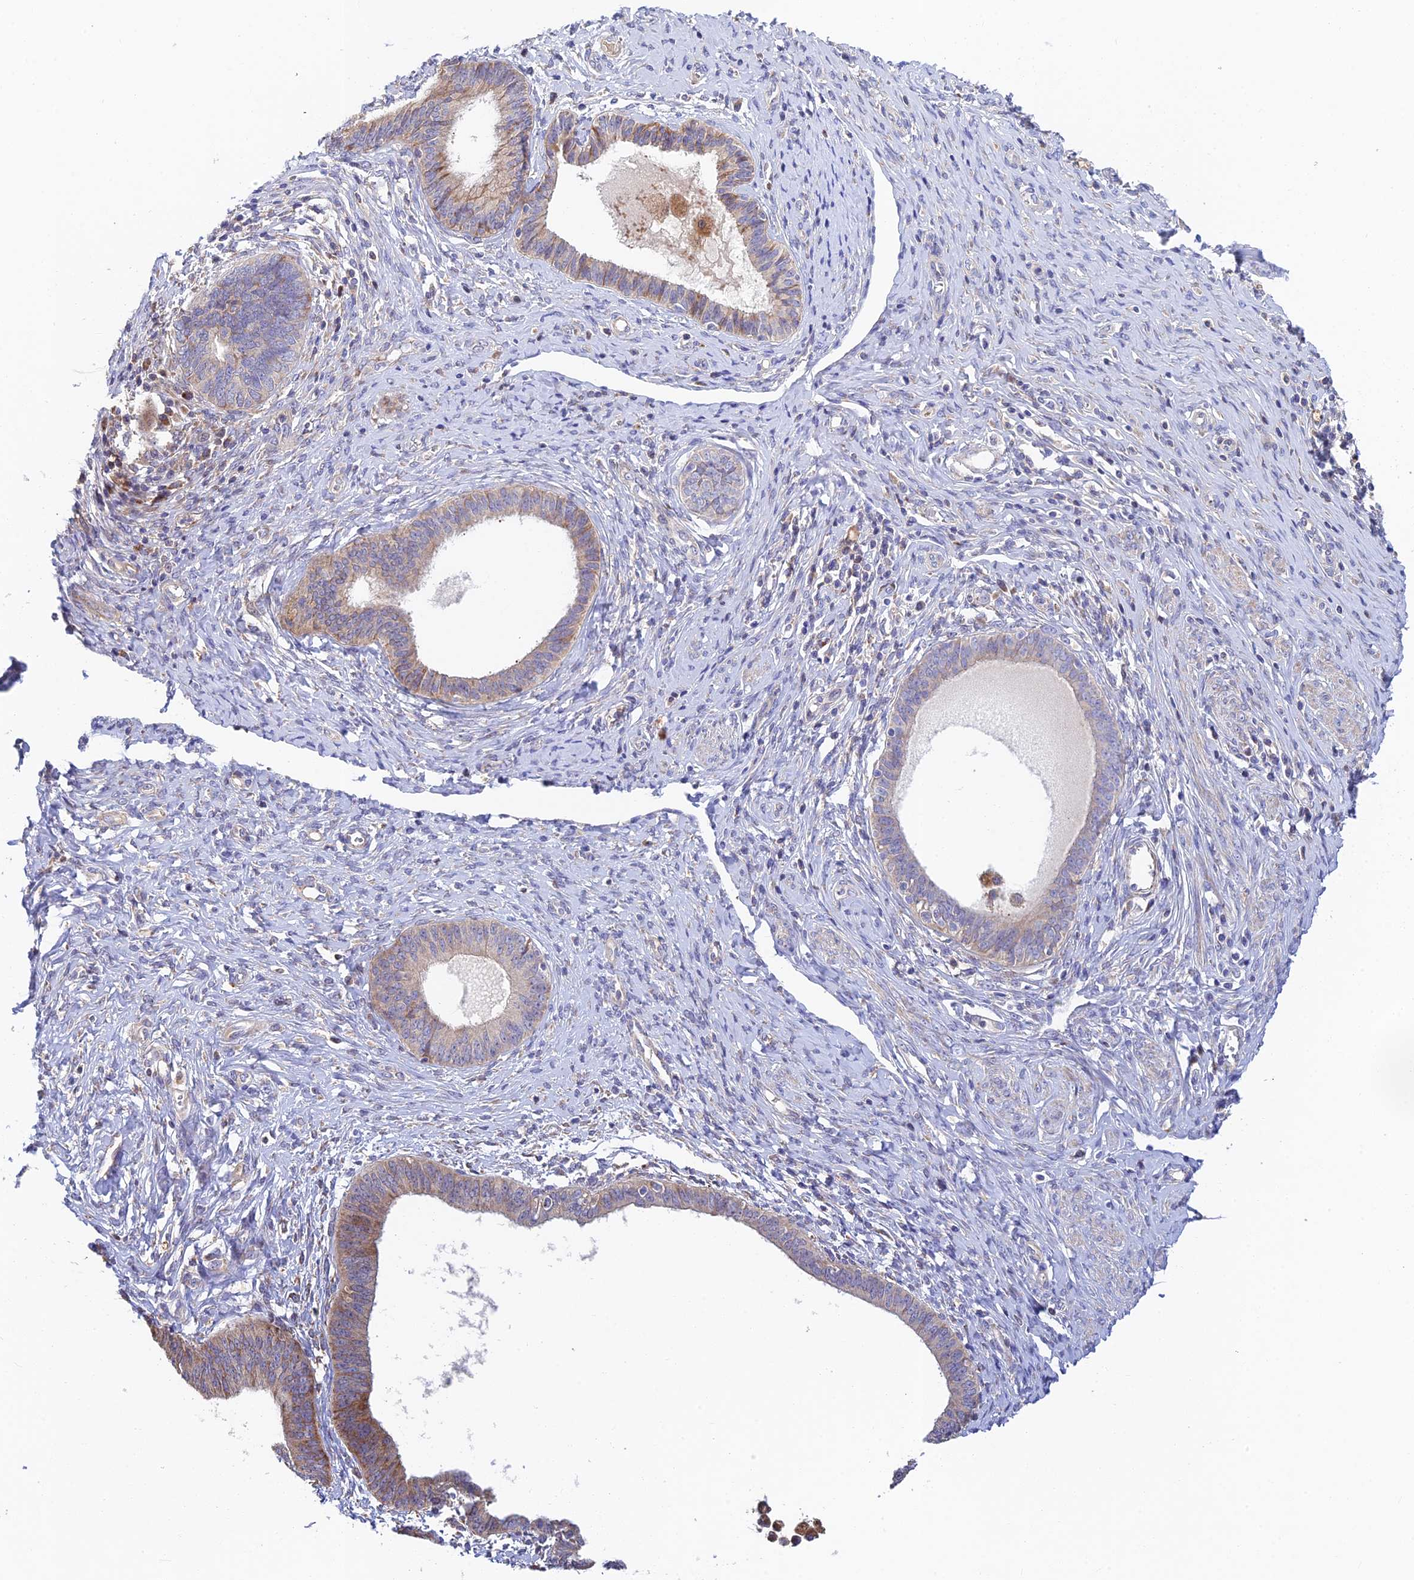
{"staining": {"intensity": "moderate", "quantity": "<25%", "location": "cytoplasmic/membranous"}, "tissue": "endometrial cancer", "cell_type": "Tumor cells", "image_type": "cancer", "snomed": [{"axis": "morphology", "description": "Adenocarcinoma, NOS"}, {"axis": "topography", "description": "Endometrium"}], "caption": "This micrograph reveals immunohistochemistry (IHC) staining of human adenocarcinoma (endometrial), with low moderate cytoplasmic/membranous expression in approximately <25% of tumor cells.", "gene": "FUOM", "patient": {"sex": "female", "age": 79}}